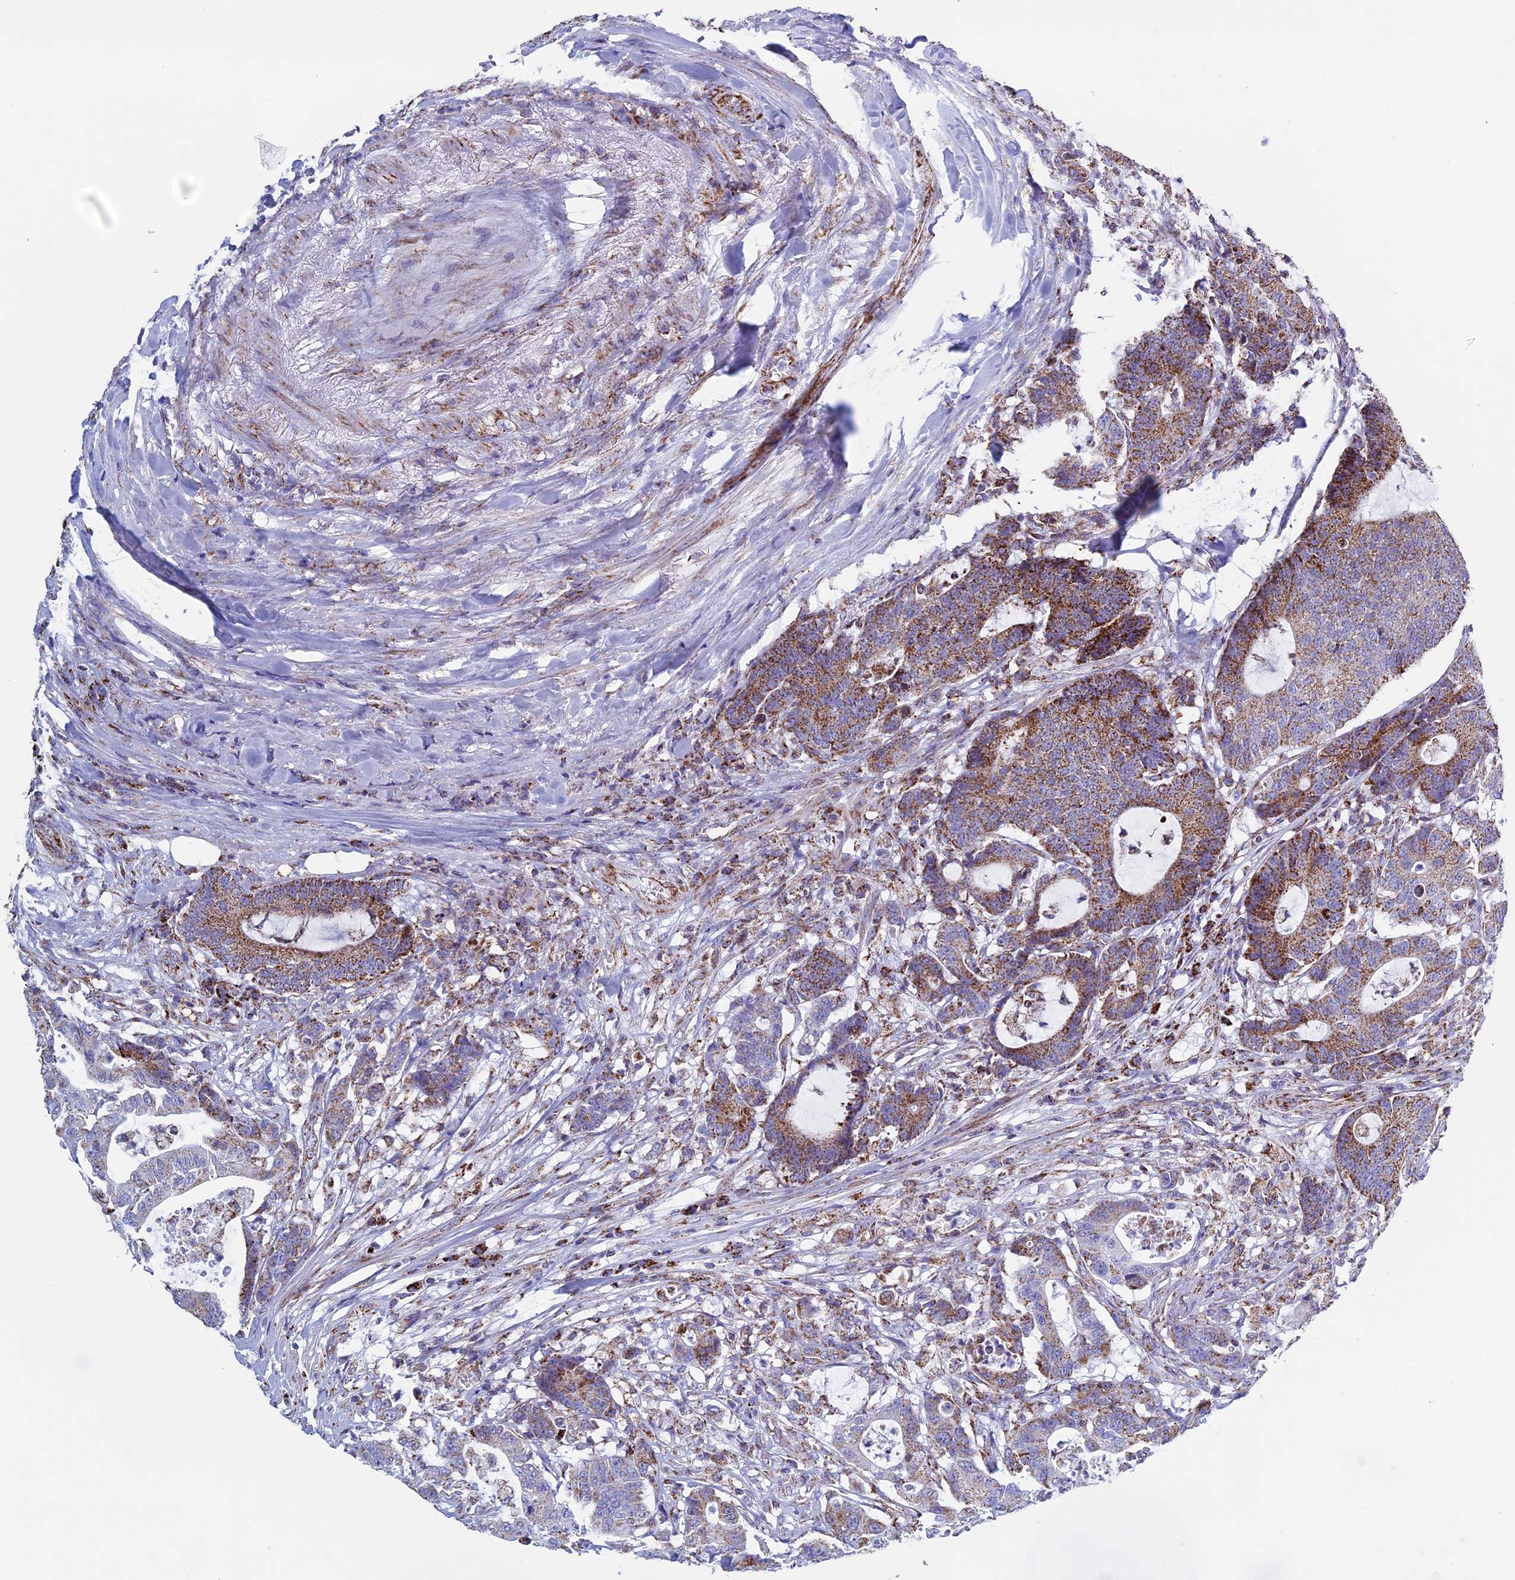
{"staining": {"intensity": "moderate", "quantity": ">75%", "location": "cytoplasmic/membranous"}, "tissue": "colorectal cancer", "cell_type": "Tumor cells", "image_type": "cancer", "snomed": [{"axis": "morphology", "description": "Adenocarcinoma, NOS"}, {"axis": "topography", "description": "Colon"}], "caption": "Immunohistochemistry image of colorectal cancer stained for a protein (brown), which shows medium levels of moderate cytoplasmic/membranous staining in about >75% of tumor cells.", "gene": "UQCRFS1", "patient": {"sex": "female", "age": 84}}